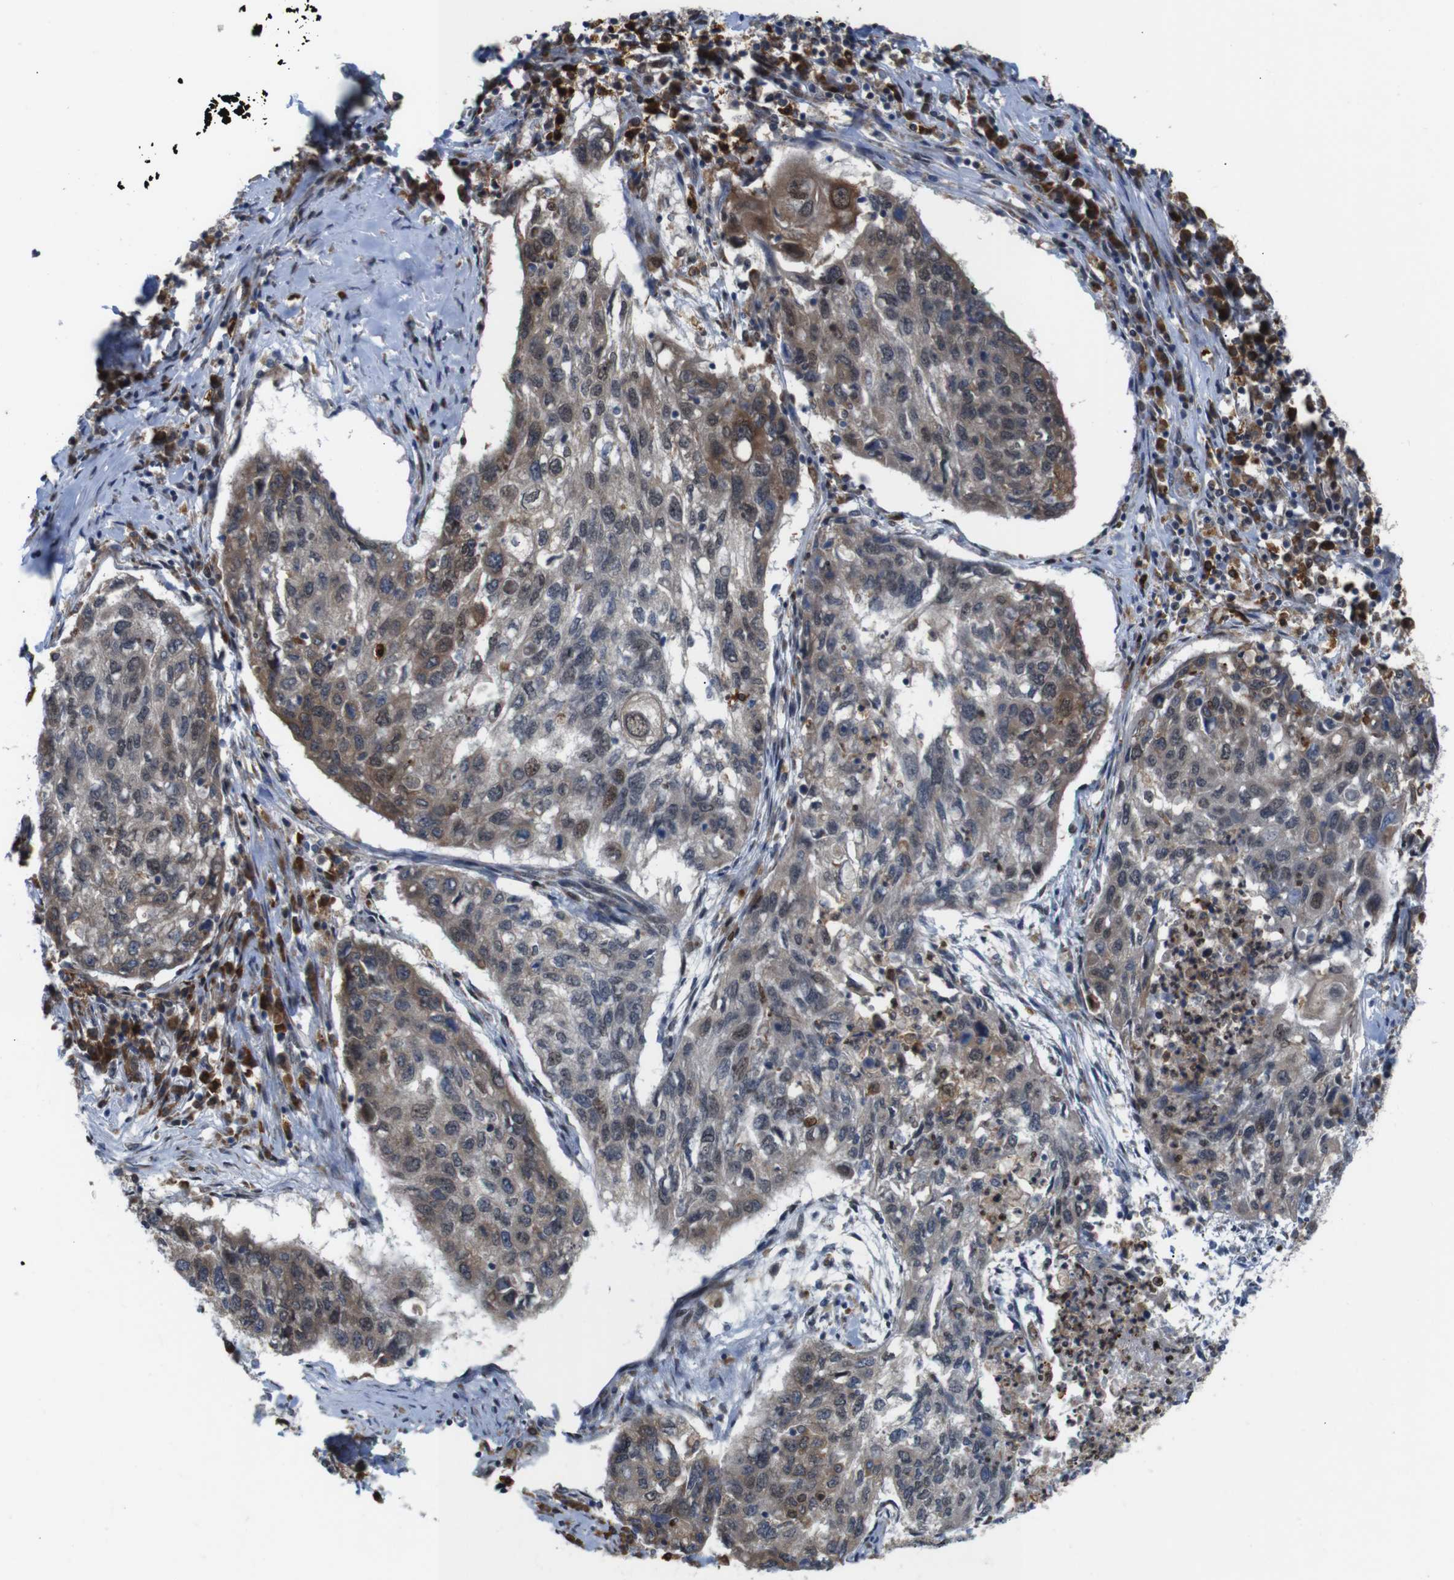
{"staining": {"intensity": "moderate", "quantity": "25%-75%", "location": "cytoplasmic/membranous"}, "tissue": "lung cancer", "cell_type": "Tumor cells", "image_type": "cancer", "snomed": [{"axis": "morphology", "description": "Squamous cell carcinoma, NOS"}, {"axis": "topography", "description": "Lung"}], "caption": "DAB immunohistochemical staining of human squamous cell carcinoma (lung) displays moderate cytoplasmic/membranous protein staining in approximately 25%-75% of tumor cells.", "gene": "PTPN1", "patient": {"sex": "female", "age": 63}}